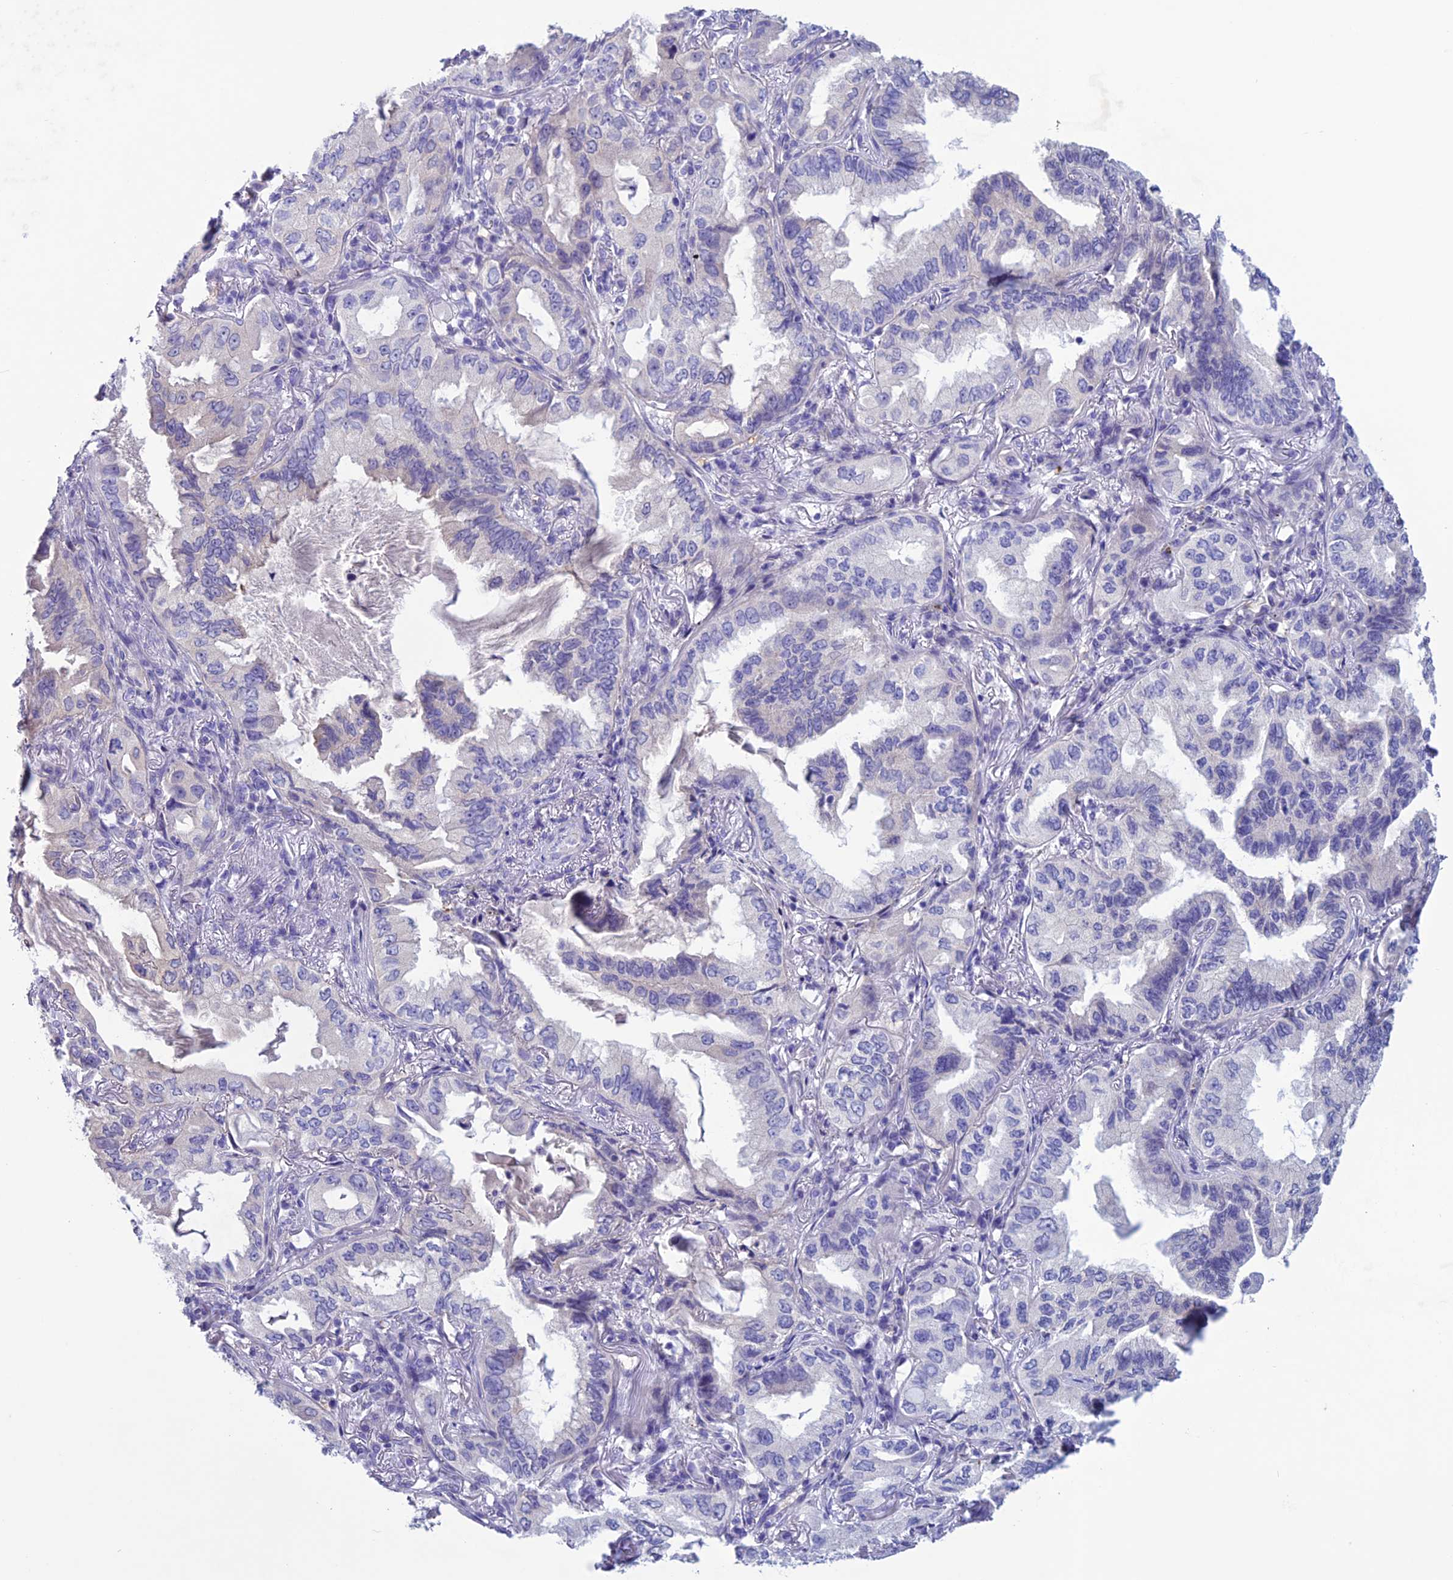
{"staining": {"intensity": "negative", "quantity": "none", "location": "none"}, "tissue": "lung cancer", "cell_type": "Tumor cells", "image_type": "cancer", "snomed": [{"axis": "morphology", "description": "Adenocarcinoma, NOS"}, {"axis": "topography", "description": "Lung"}], "caption": "Tumor cells are negative for protein expression in human lung cancer. (Stains: DAB (3,3'-diaminobenzidine) immunohistochemistry with hematoxylin counter stain, Microscopy: brightfield microscopy at high magnification).", "gene": "CLEC2L", "patient": {"sex": "female", "age": 69}}